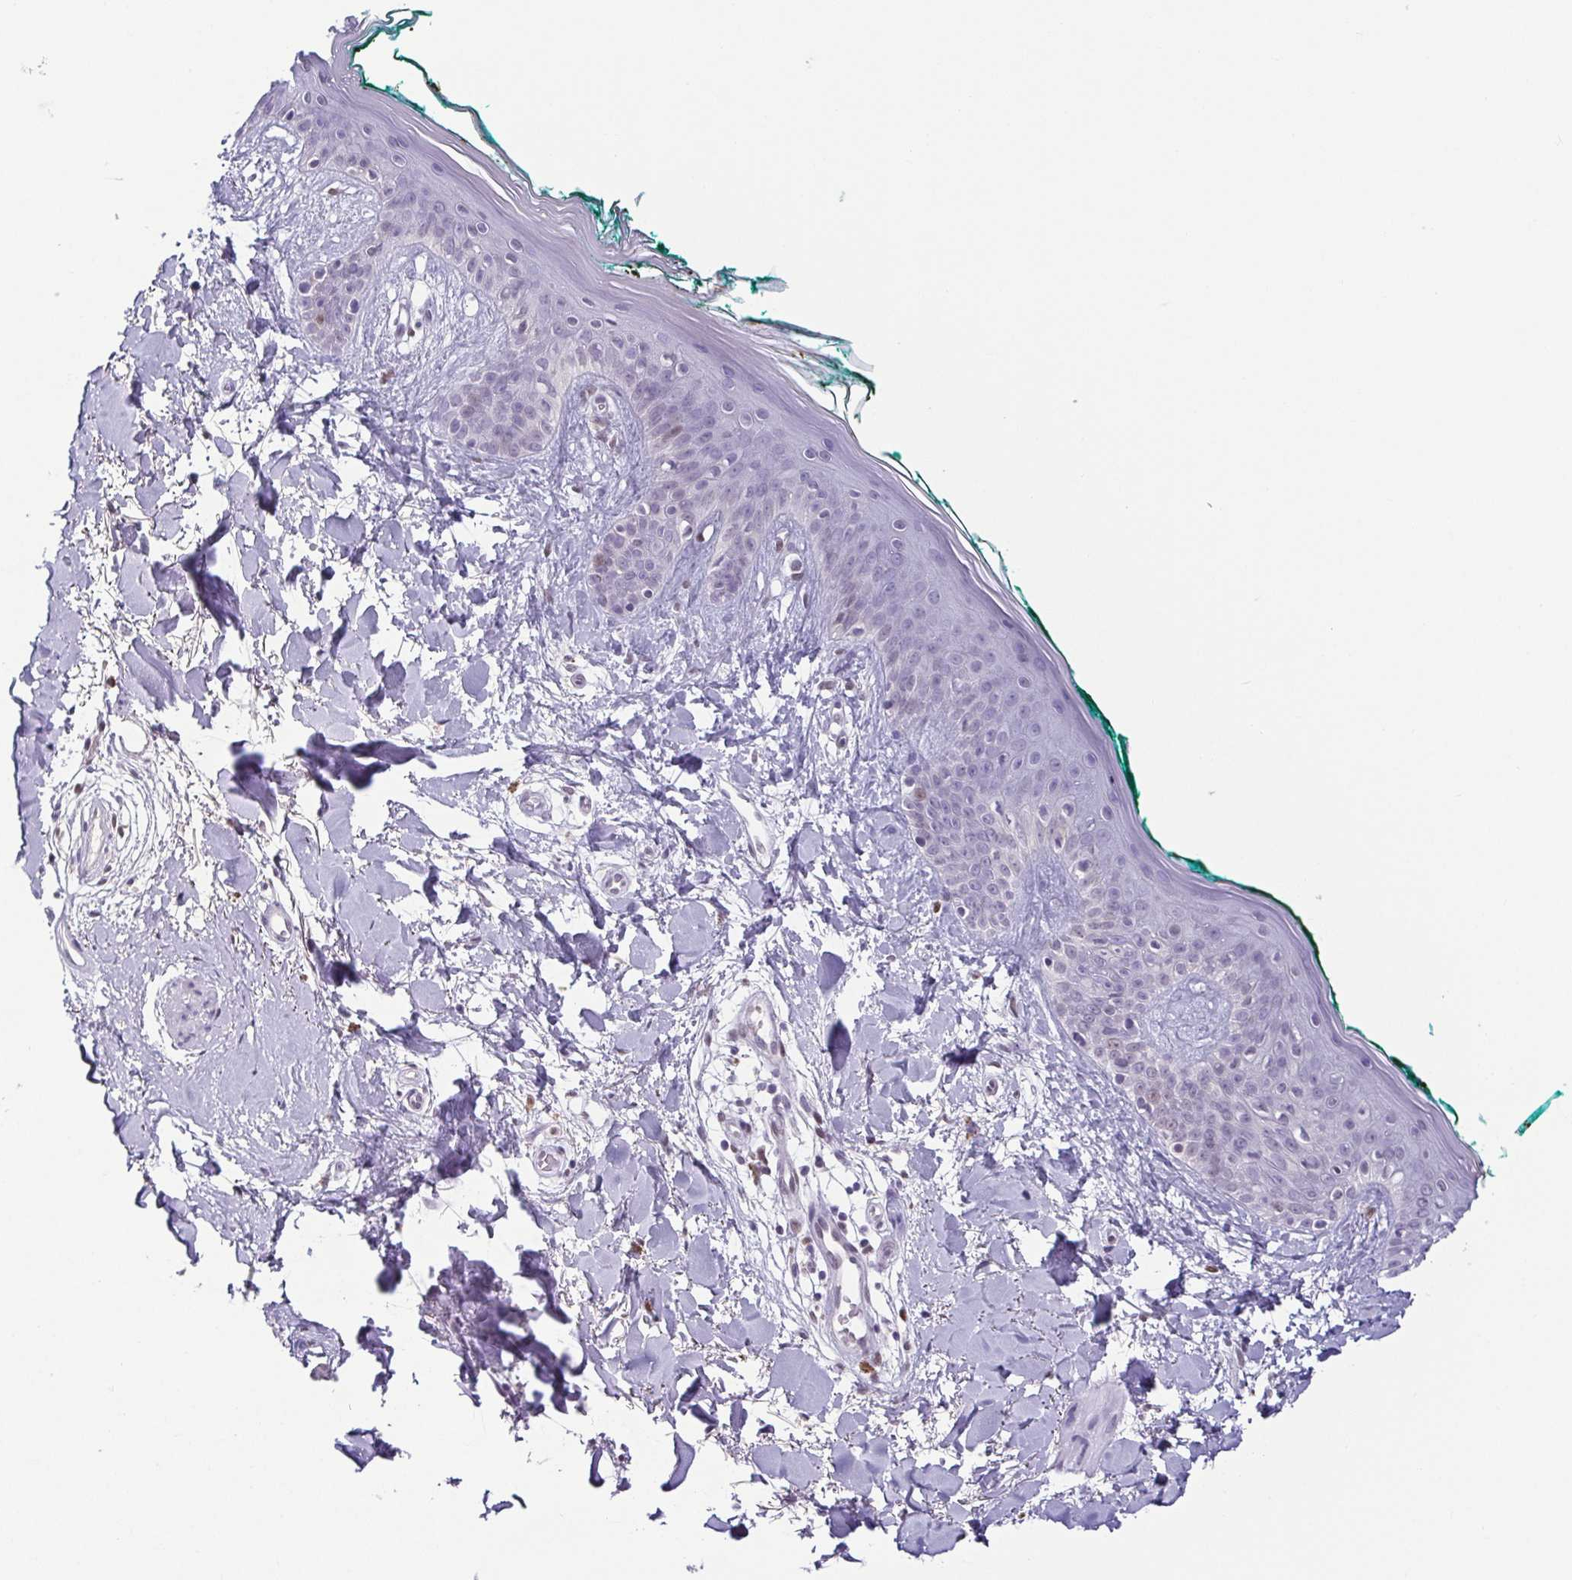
{"staining": {"intensity": "negative", "quantity": "none", "location": "none"}, "tissue": "skin", "cell_type": "Fibroblasts", "image_type": "normal", "snomed": [{"axis": "morphology", "description": "Normal tissue, NOS"}, {"axis": "topography", "description": "Skin"}], "caption": "There is no significant staining in fibroblasts of skin. The staining is performed using DAB brown chromogen with nuclei counter-stained in using hematoxylin.", "gene": "TCF3", "patient": {"sex": "female", "age": 34}}